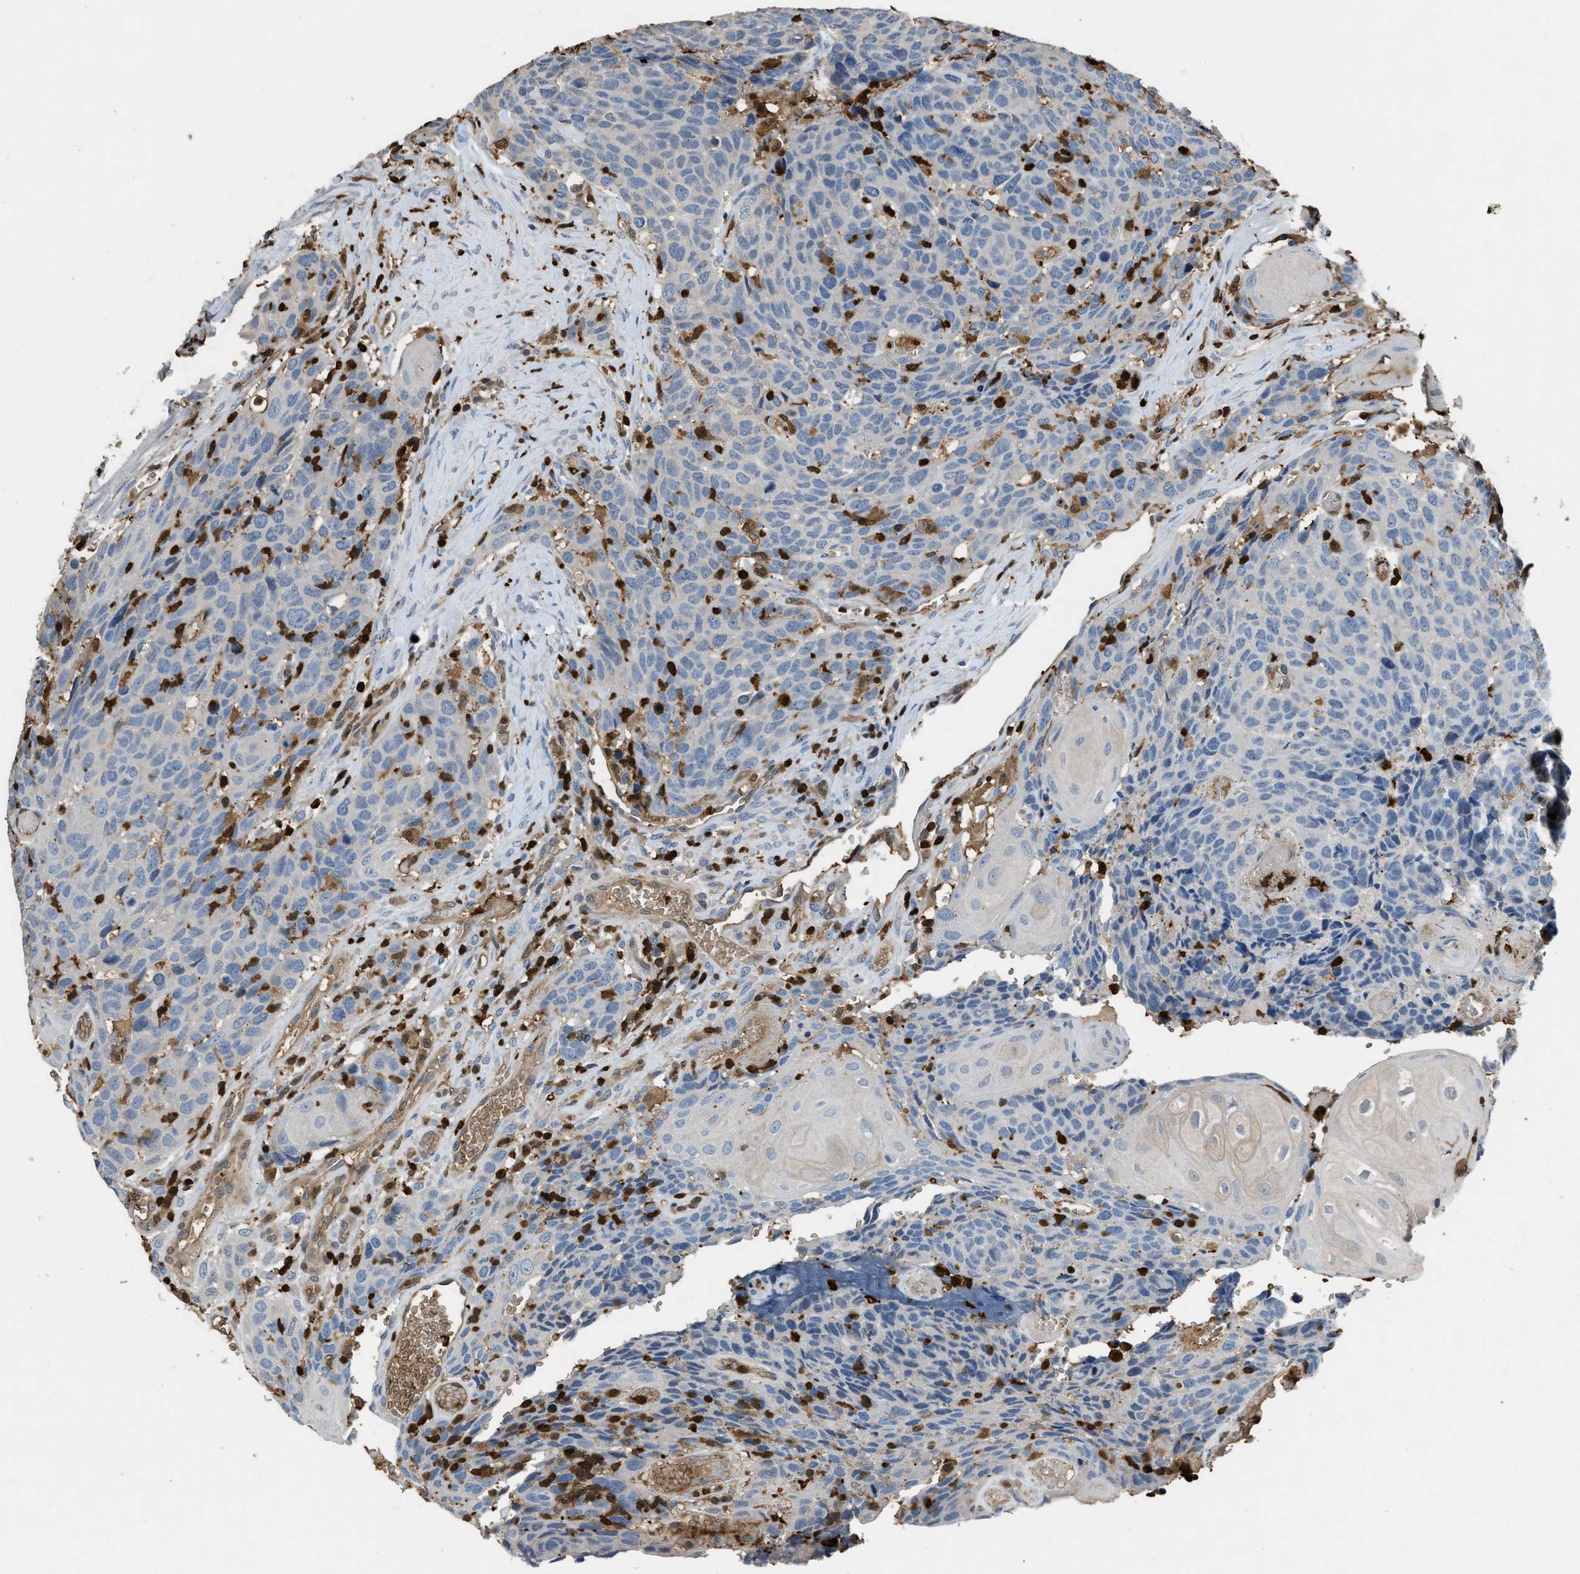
{"staining": {"intensity": "negative", "quantity": "none", "location": "none"}, "tissue": "head and neck cancer", "cell_type": "Tumor cells", "image_type": "cancer", "snomed": [{"axis": "morphology", "description": "Squamous cell carcinoma, NOS"}, {"axis": "topography", "description": "Head-Neck"}], "caption": "IHC image of neoplastic tissue: head and neck cancer (squamous cell carcinoma) stained with DAB (3,3'-diaminobenzidine) shows no significant protein staining in tumor cells. Nuclei are stained in blue.", "gene": "ARHGDIB", "patient": {"sex": "male", "age": 66}}